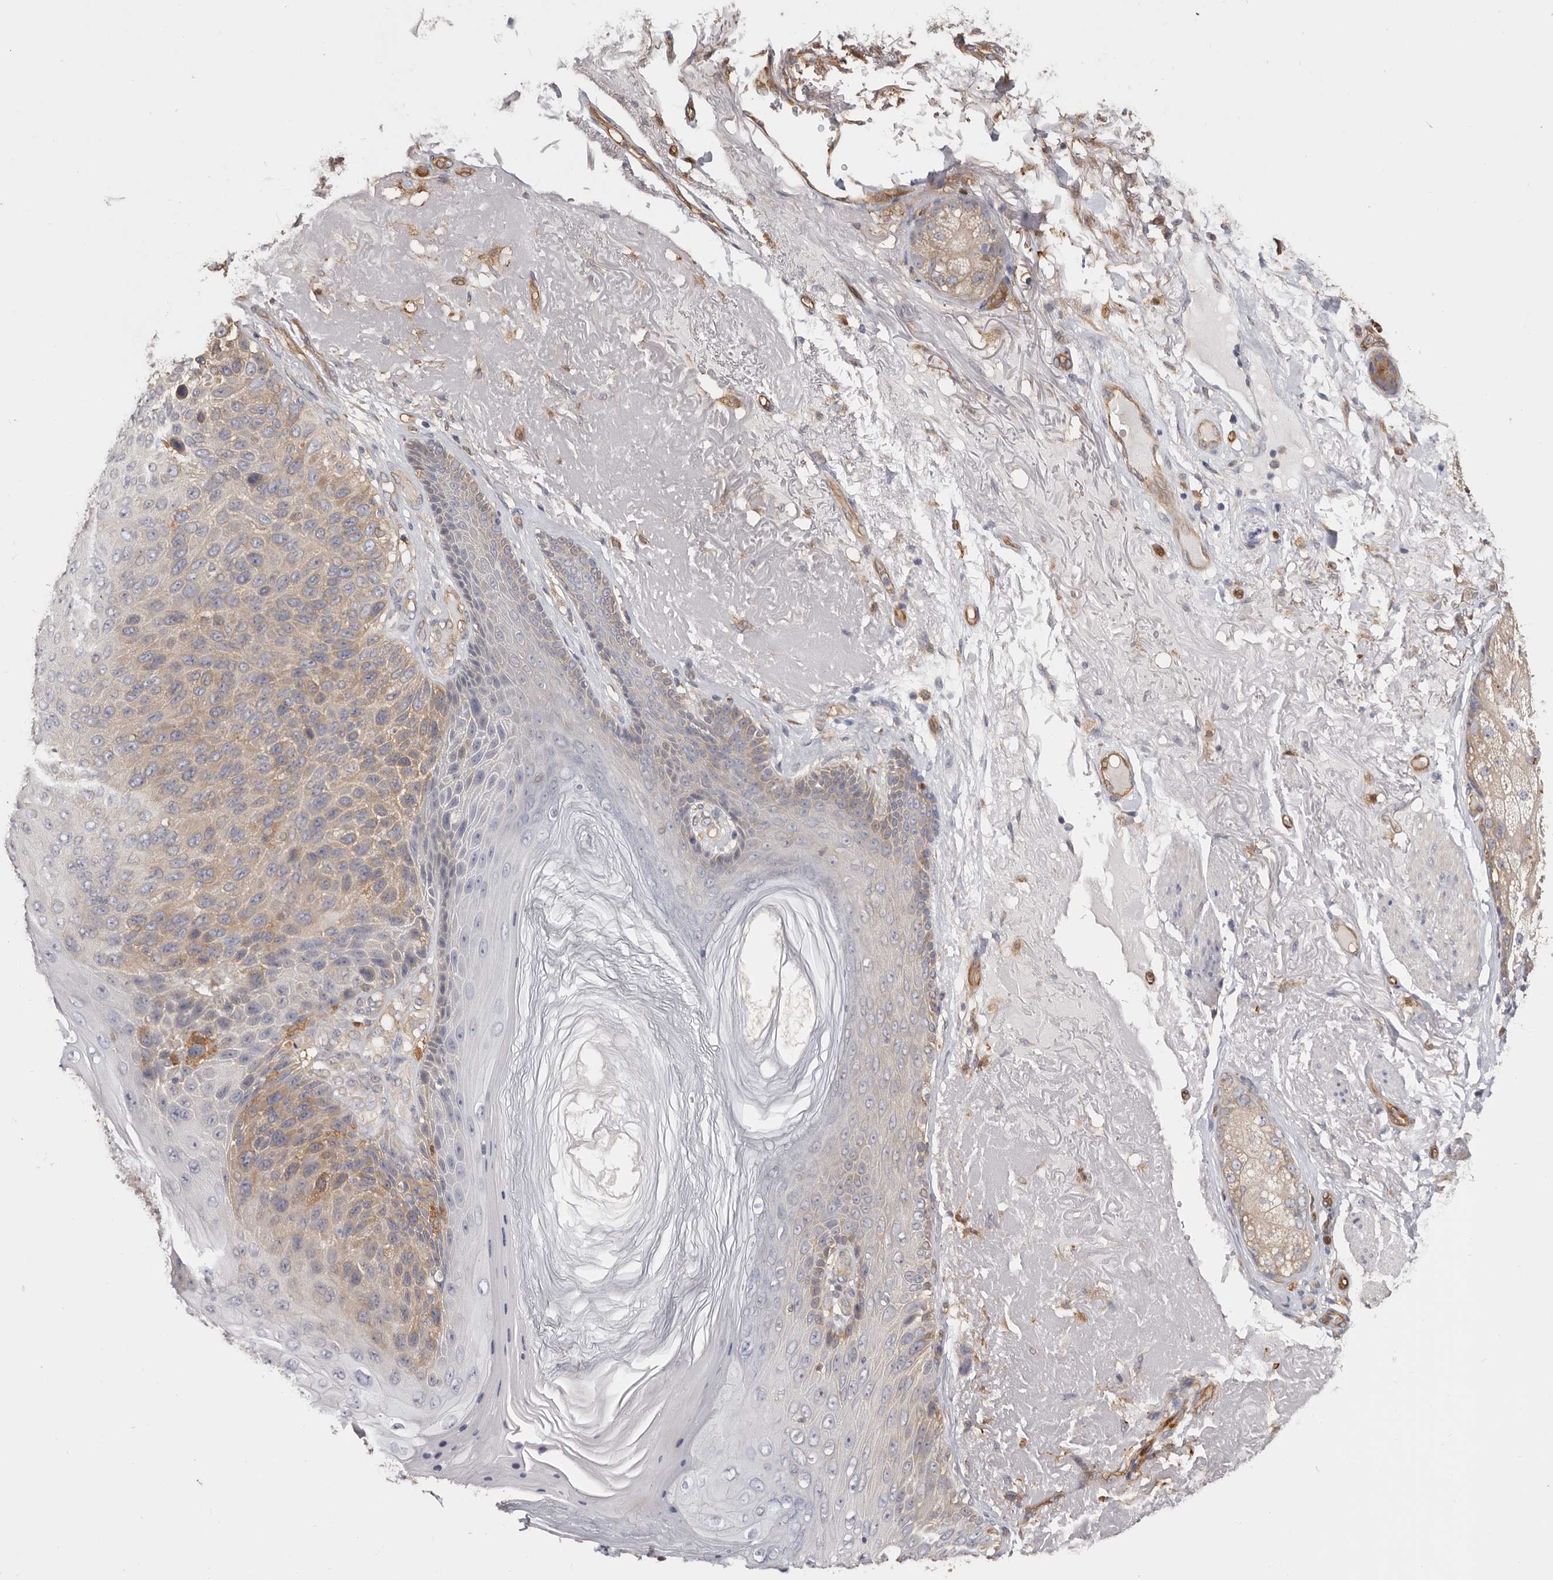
{"staining": {"intensity": "moderate", "quantity": "25%-75%", "location": "cytoplasmic/membranous"}, "tissue": "skin cancer", "cell_type": "Tumor cells", "image_type": "cancer", "snomed": [{"axis": "morphology", "description": "Squamous cell carcinoma, NOS"}, {"axis": "topography", "description": "Skin"}], "caption": "Moderate cytoplasmic/membranous positivity is seen in approximately 25%-75% of tumor cells in skin cancer. The protein is shown in brown color, while the nuclei are stained blue.", "gene": "LAP3", "patient": {"sex": "female", "age": 88}}